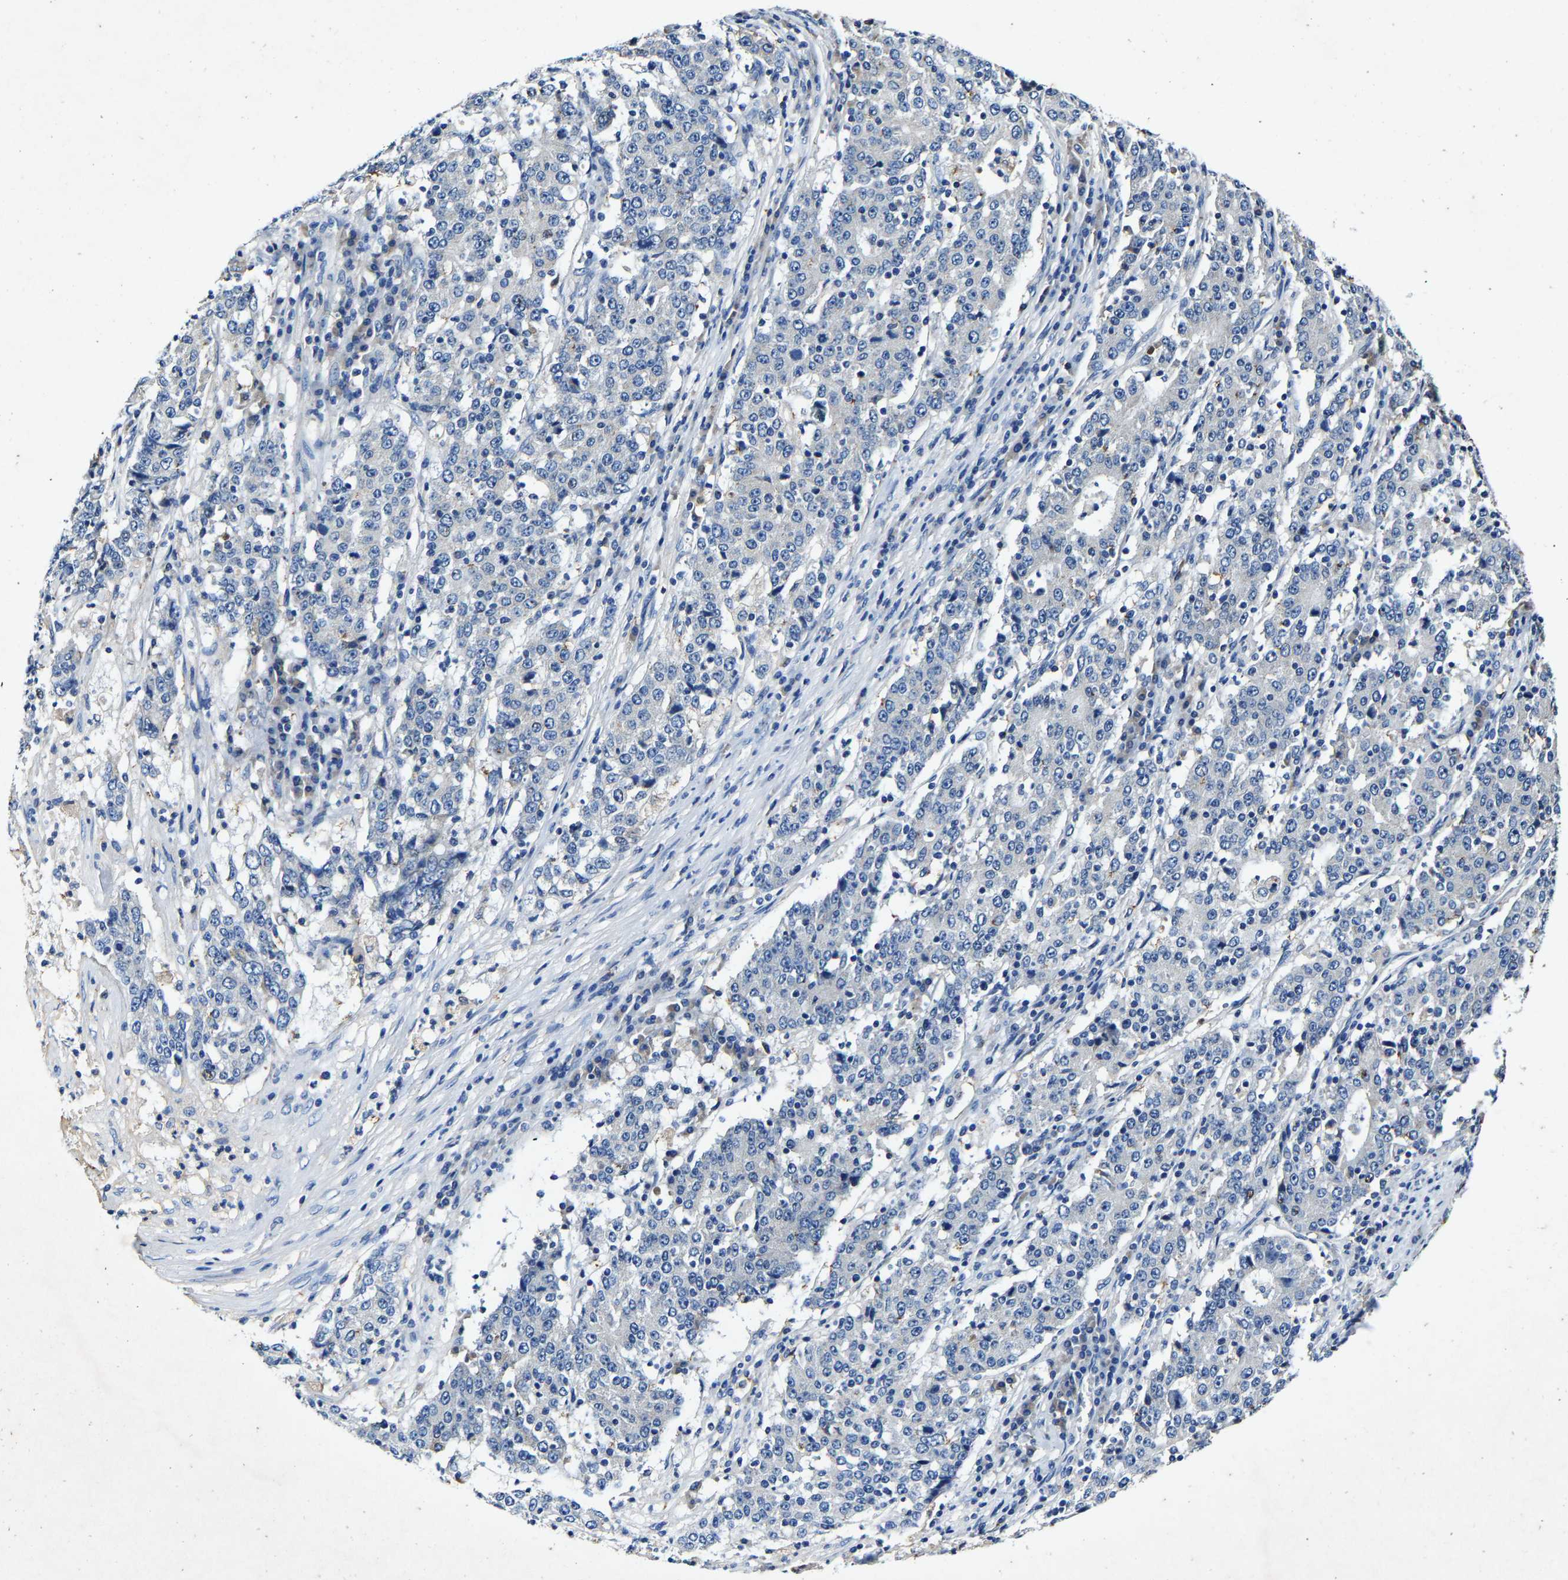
{"staining": {"intensity": "negative", "quantity": "none", "location": "none"}, "tissue": "stomach cancer", "cell_type": "Tumor cells", "image_type": "cancer", "snomed": [{"axis": "morphology", "description": "Adenocarcinoma, NOS"}, {"axis": "topography", "description": "Stomach"}], "caption": "Immunohistochemical staining of adenocarcinoma (stomach) reveals no significant expression in tumor cells.", "gene": "SLC25A25", "patient": {"sex": "male", "age": 59}}